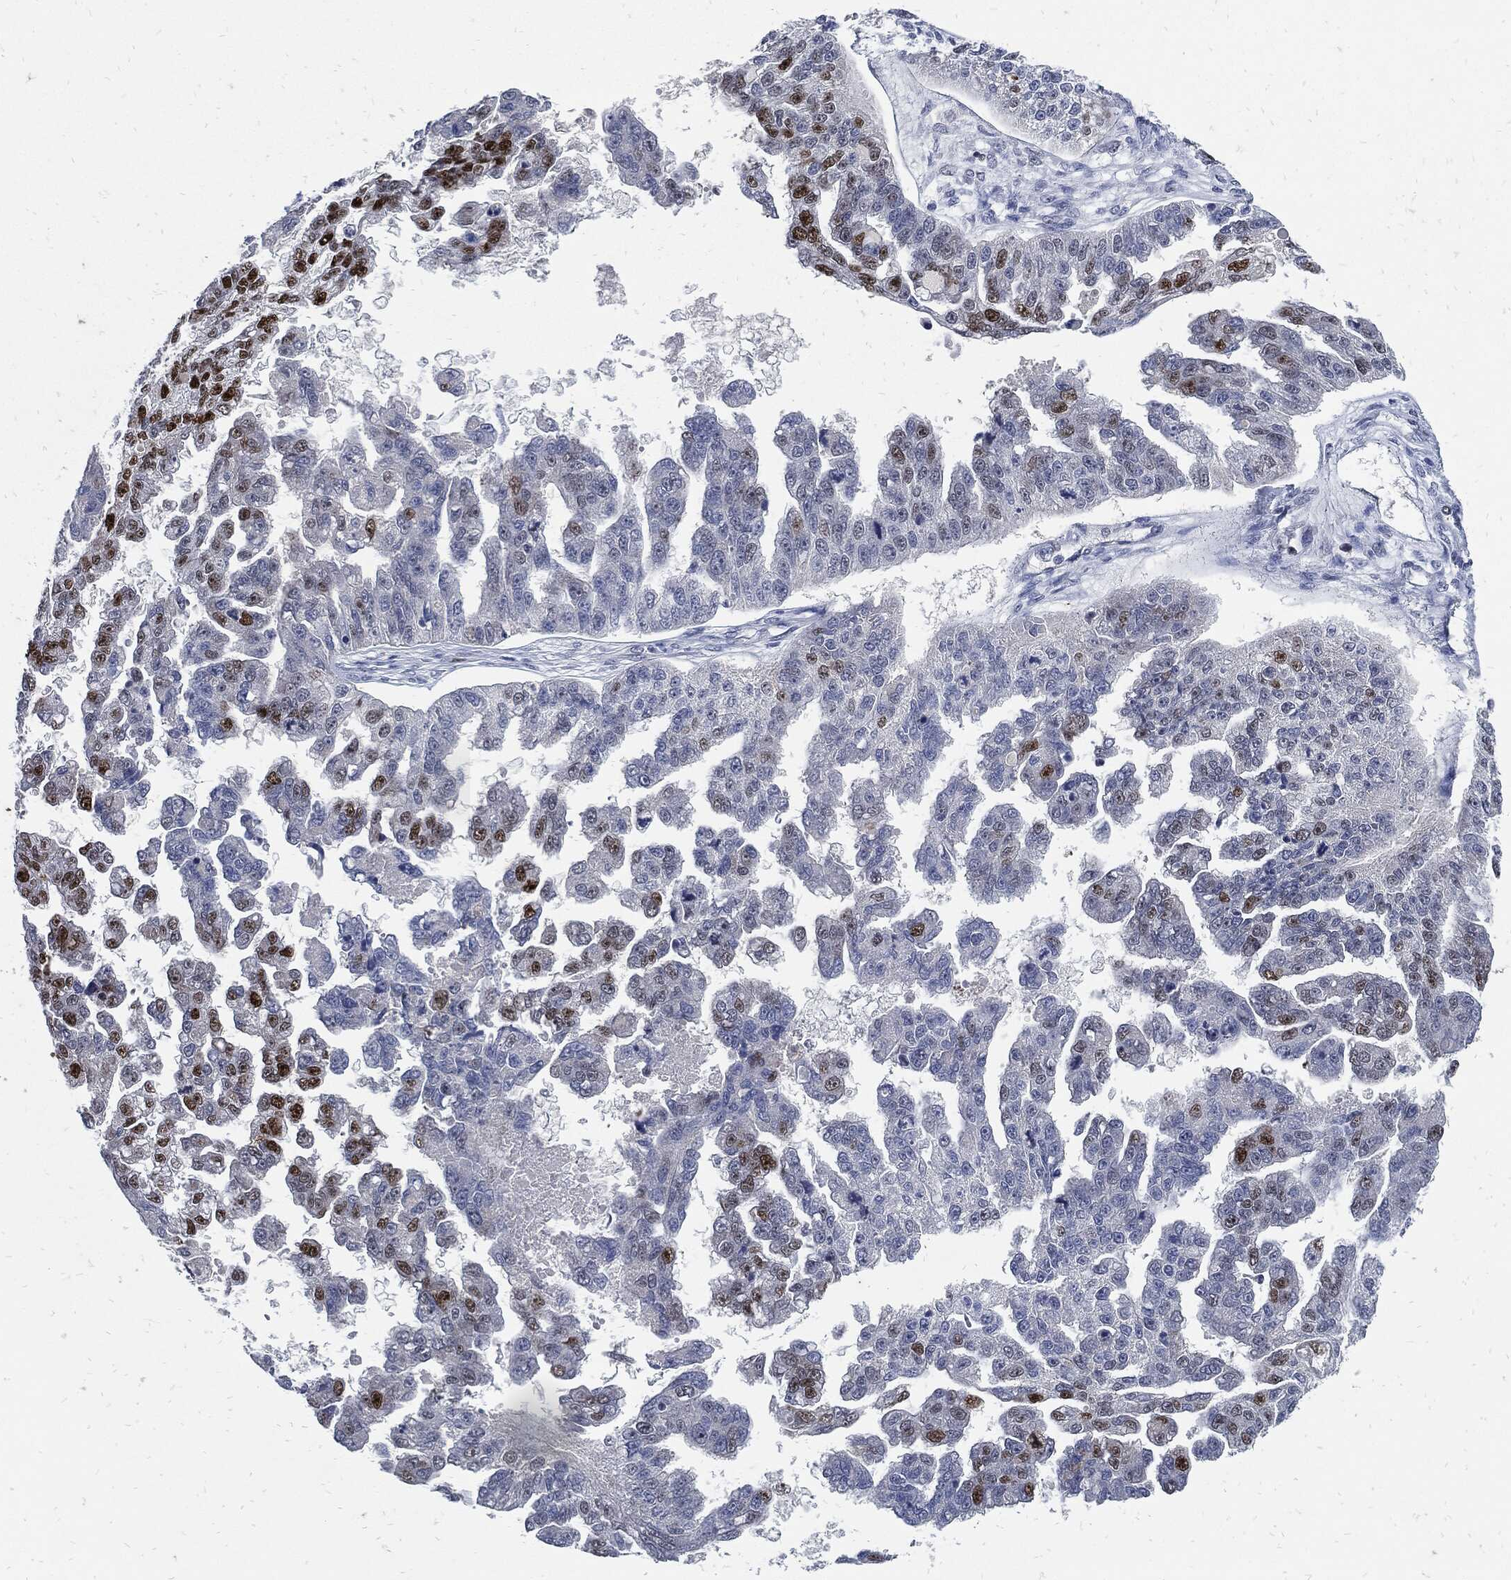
{"staining": {"intensity": "strong", "quantity": "25%-75%", "location": "nuclear"}, "tissue": "ovarian cancer", "cell_type": "Tumor cells", "image_type": "cancer", "snomed": [{"axis": "morphology", "description": "Cystadenocarcinoma, serous, NOS"}, {"axis": "topography", "description": "Ovary"}], "caption": "Ovarian cancer (serous cystadenocarcinoma) stained with a brown dye exhibits strong nuclear positive expression in about 25%-75% of tumor cells.", "gene": "NBN", "patient": {"sex": "female", "age": 58}}